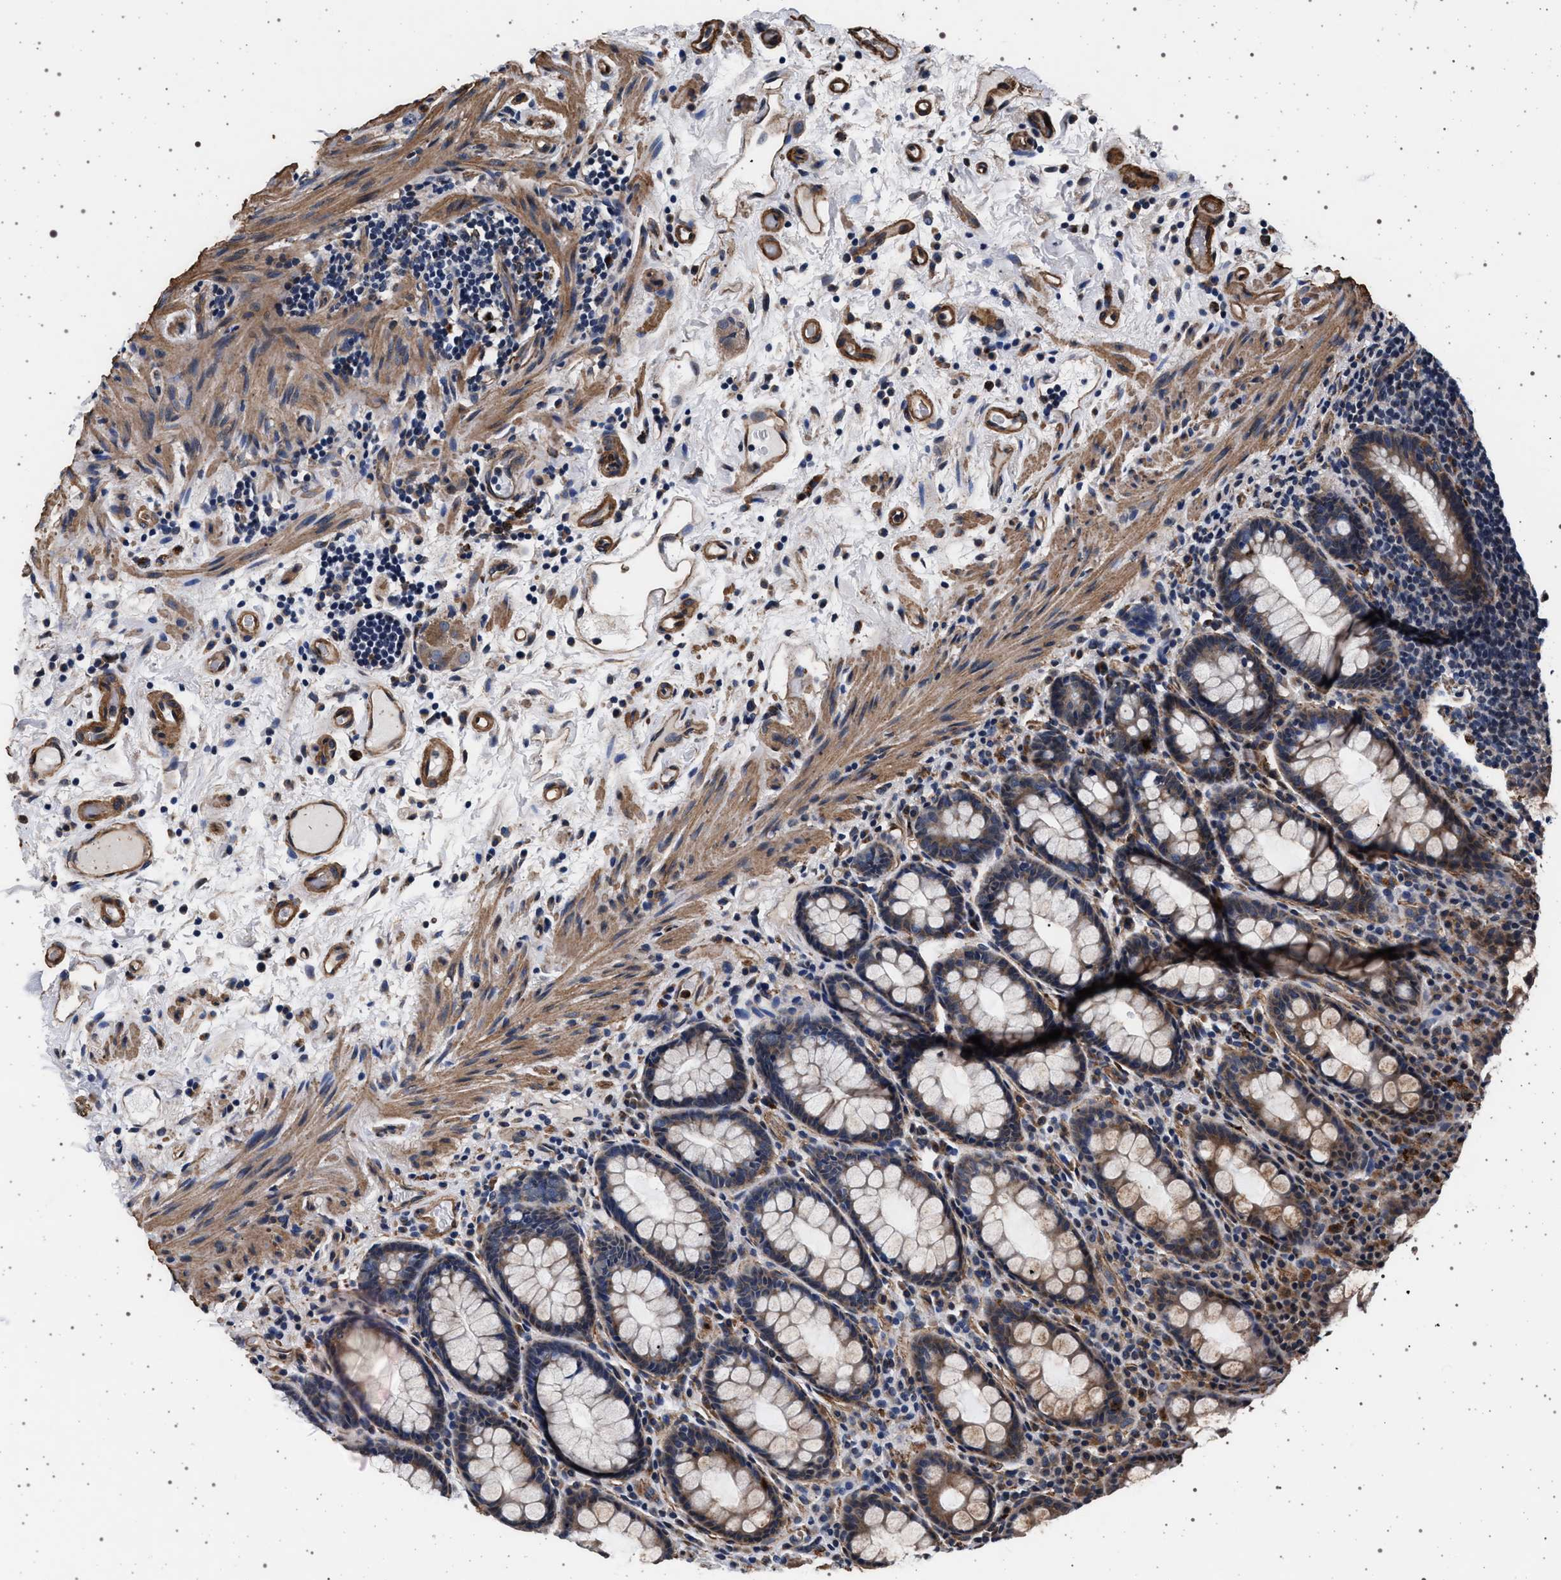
{"staining": {"intensity": "moderate", "quantity": ">75%", "location": "cytoplasmic/membranous"}, "tissue": "rectum", "cell_type": "Glandular cells", "image_type": "normal", "snomed": [{"axis": "morphology", "description": "Normal tissue, NOS"}, {"axis": "topography", "description": "Rectum"}], "caption": "Immunohistochemistry of unremarkable rectum demonstrates medium levels of moderate cytoplasmic/membranous staining in about >75% of glandular cells.", "gene": "KCNK6", "patient": {"sex": "male", "age": 92}}